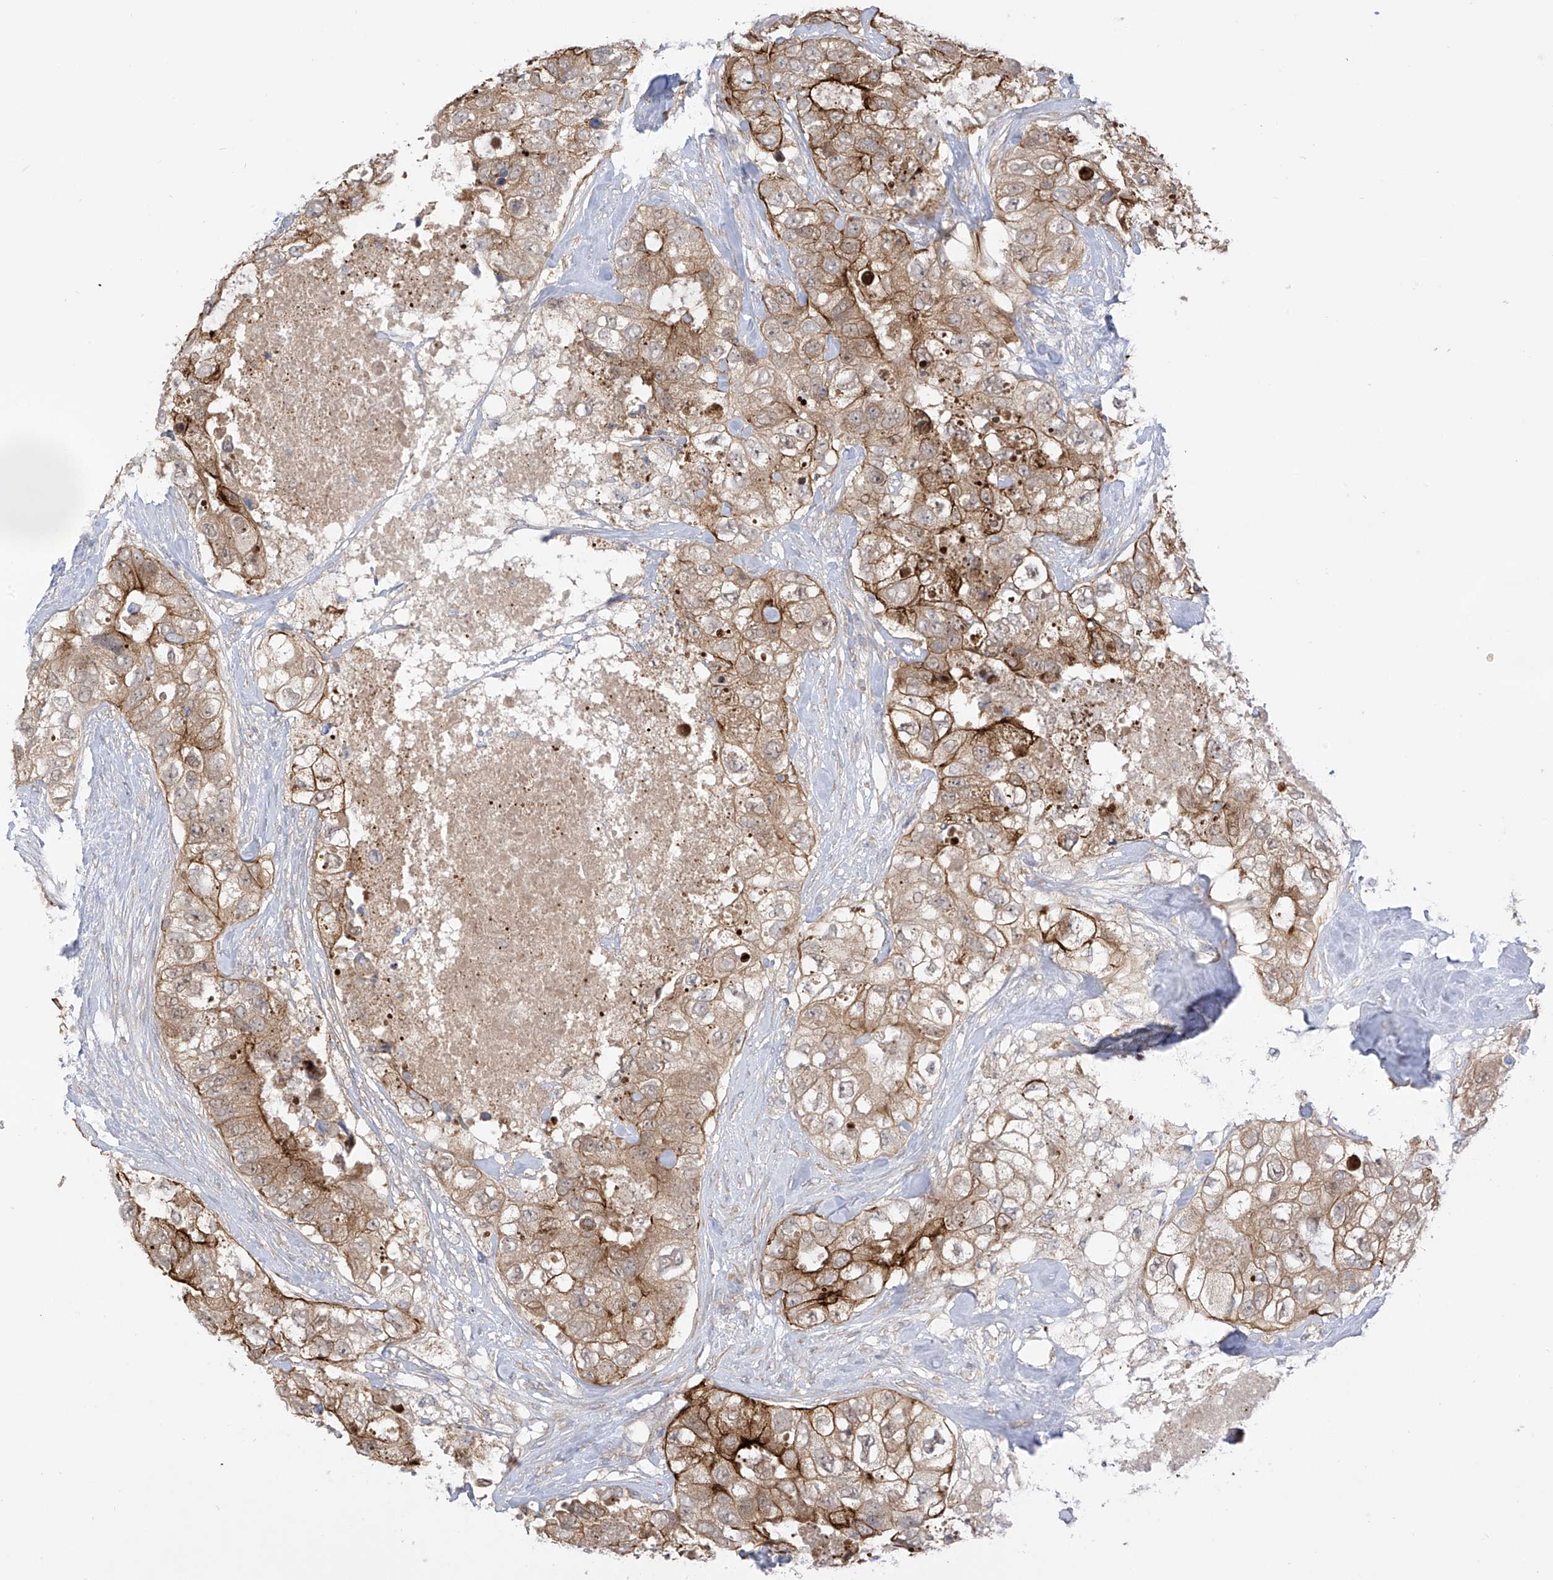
{"staining": {"intensity": "moderate", "quantity": ">75%", "location": "cytoplasmic/membranous"}, "tissue": "breast cancer", "cell_type": "Tumor cells", "image_type": "cancer", "snomed": [{"axis": "morphology", "description": "Duct carcinoma"}, {"axis": "topography", "description": "Breast"}], "caption": "Immunohistochemistry (DAB (3,3'-diaminobenzidine)) staining of human infiltrating ductal carcinoma (breast) reveals moderate cytoplasmic/membranous protein expression in about >75% of tumor cells.", "gene": "EIPR1", "patient": {"sex": "female", "age": 62}}